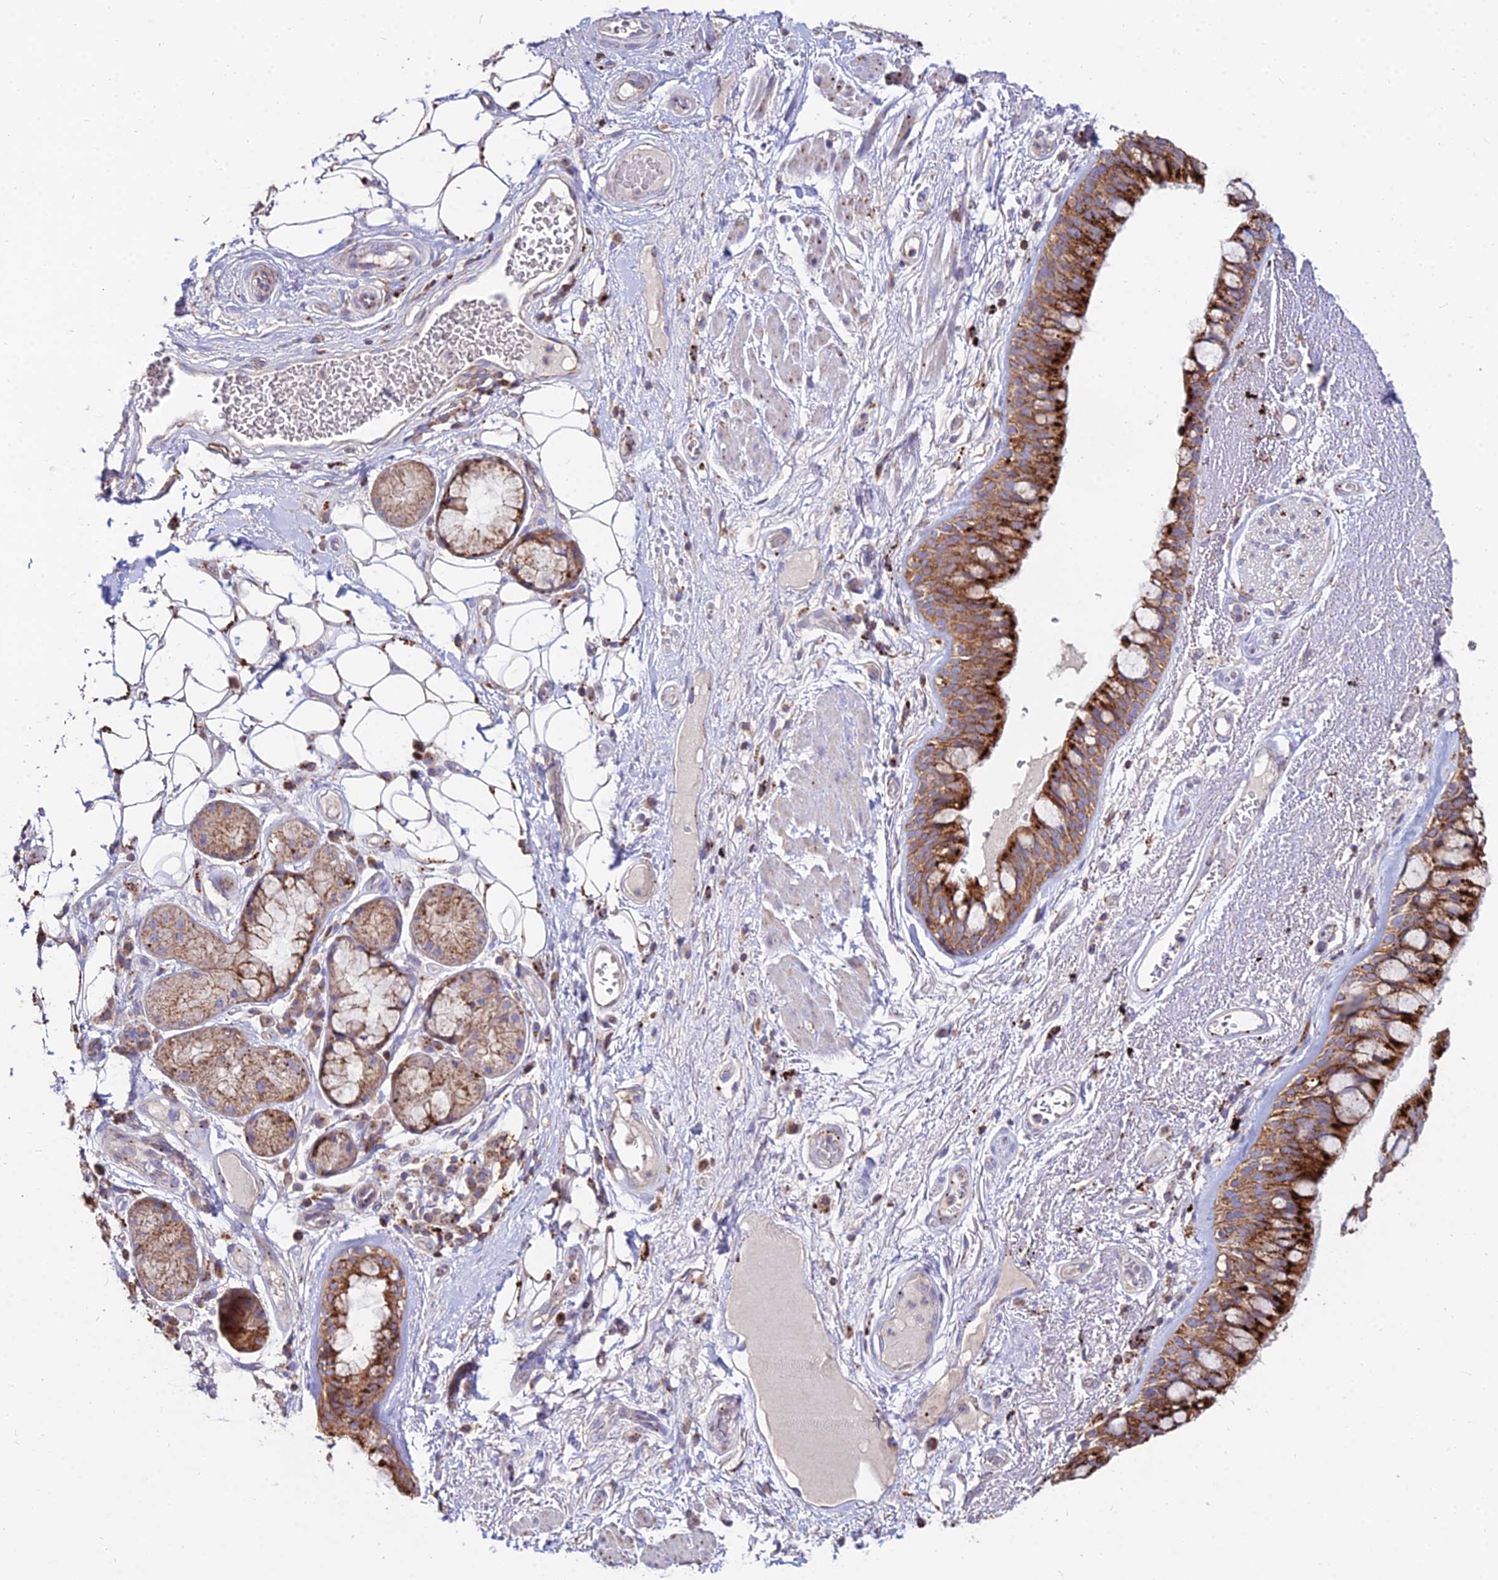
{"staining": {"intensity": "strong", "quantity": ">75%", "location": "cytoplasmic/membranous"}, "tissue": "bronchus", "cell_type": "Respiratory epithelial cells", "image_type": "normal", "snomed": [{"axis": "morphology", "description": "Normal tissue, NOS"}, {"axis": "morphology", "description": "Squamous cell carcinoma, NOS"}, {"axis": "topography", "description": "Lymph node"}, {"axis": "topography", "description": "Bronchus"}, {"axis": "topography", "description": "Lung"}], "caption": "Unremarkable bronchus reveals strong cytoplasmic/membranous staining in approximately >75% of respiratory epithelial cells, visualized by immunohistochemistry. Using DAB (brown) and hematoxylin (blue) stains, captured at high magnification using brightfield microscopy.", "gene": "PNLIPRP3", "patient": {"sex": "male", "age": 66}}